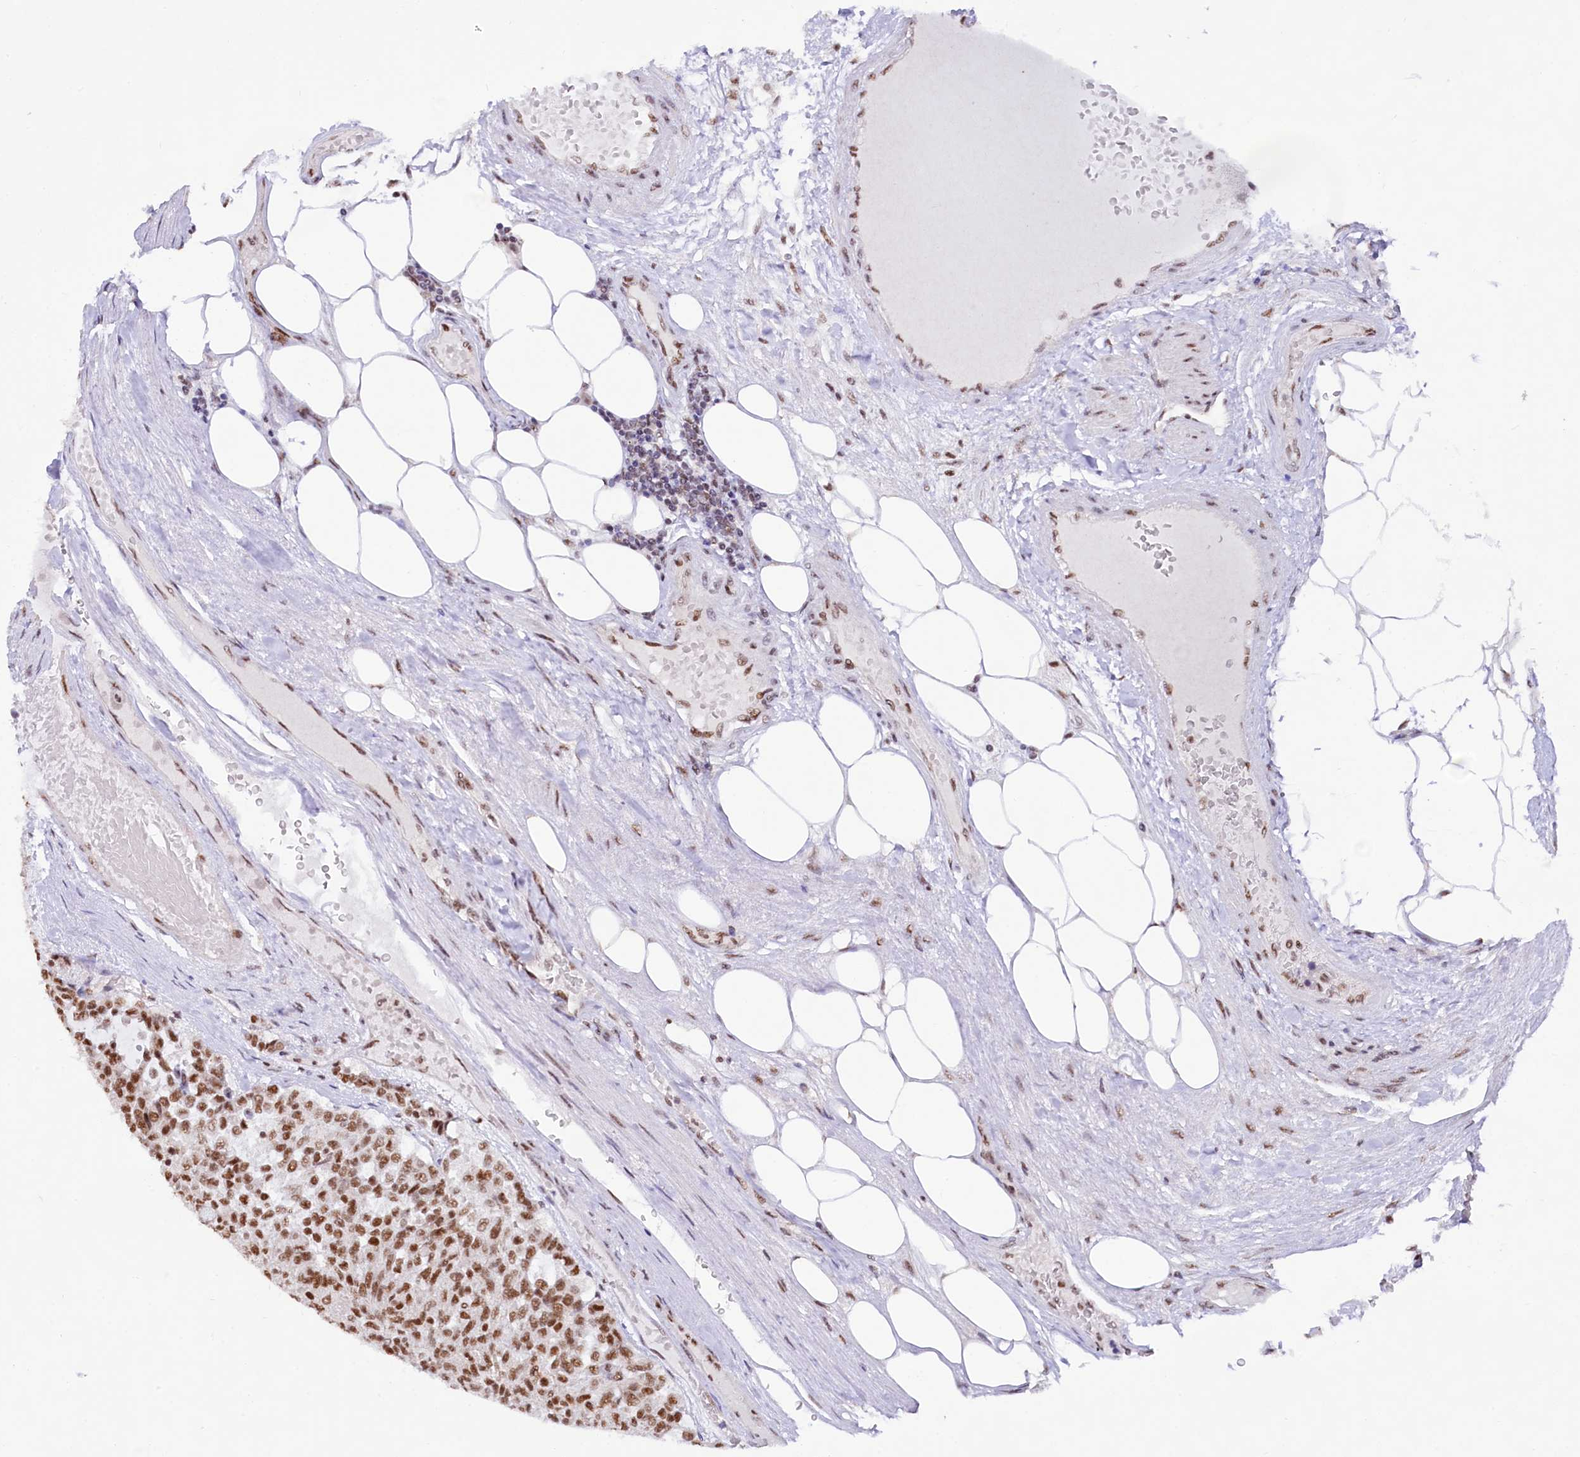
{"staining": {"intensity": "strong", "quantity": ">75%", "location": "nuclear"}, "tissue": "carcinoid", "cell_type": "Tumor cells", "image_type": "cancer", "snomed": [{"axis": "morphology", "description": "Carcinoid, malignant, NOS"}, {"axis": "topography", "description": "Pancreas"}], "caption": "Strong nuclear expression for a protein is present in approximately >75% of tumor cells of carcinoid (malignant) using immunohistochemistry (IHC).", "gene": "HIRA", "patient": {"sex": "female", "age": 54}}